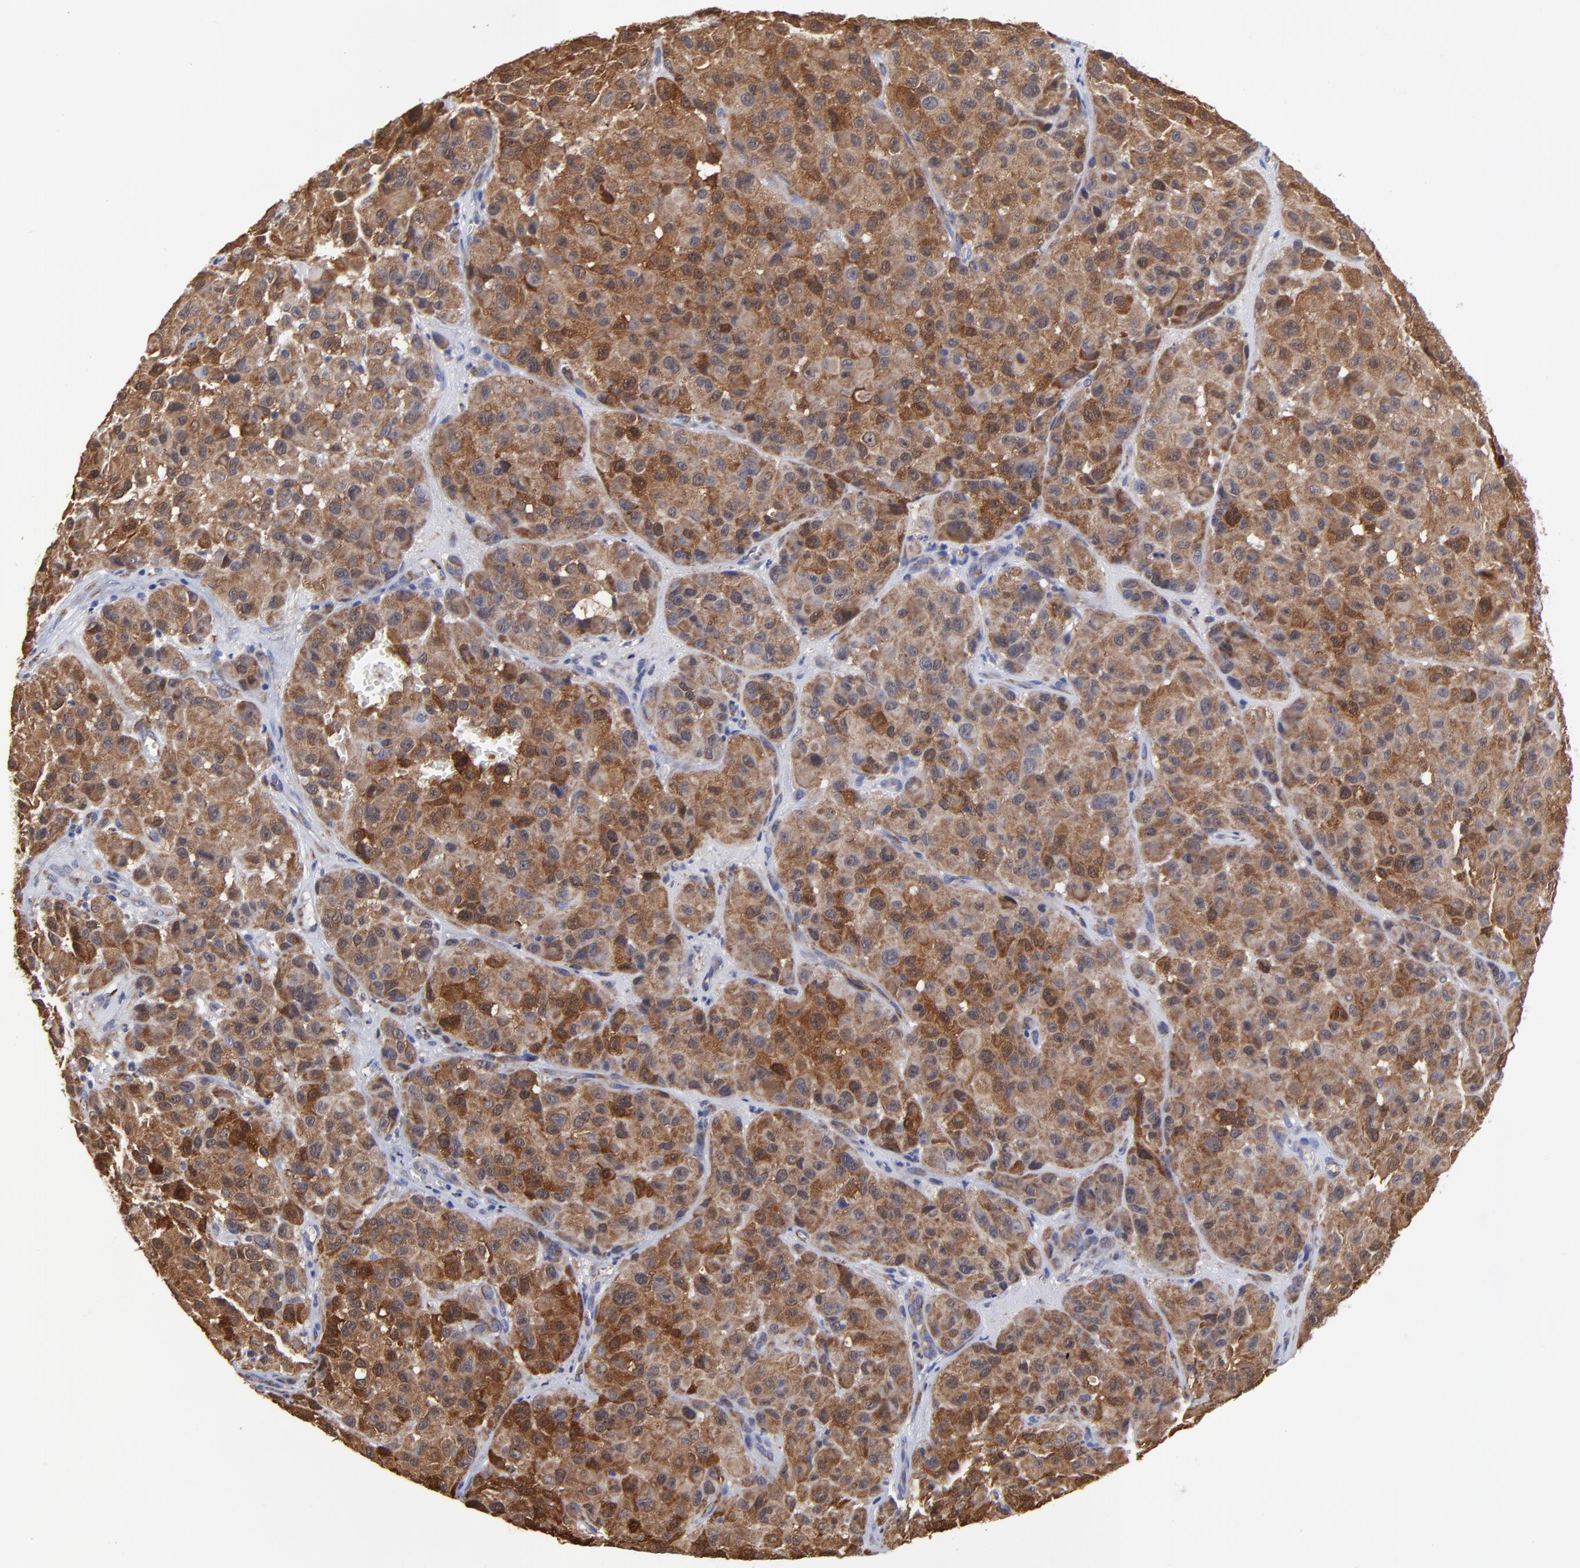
{"staining": {"intensity": "moderate", "quantity": ">75%", "location": "cytoplasmic/membranous"}, "tissue": "melanoma", "cell_type": "Tumor cells", "image_type": "cancer", "snomed": [{"axis": "morphology", "description": "Malignant melanoma, NOS"}, {"axis": "topography", "description": "Skin"}], "caption": "Protein expression analysis of melanoma demonstrates moderate cytoplasmic/membranous positivity in approximately >75% of tumor cells.", "gene": "PCMT1", "patient": {"sex": "female", "age": 21}}